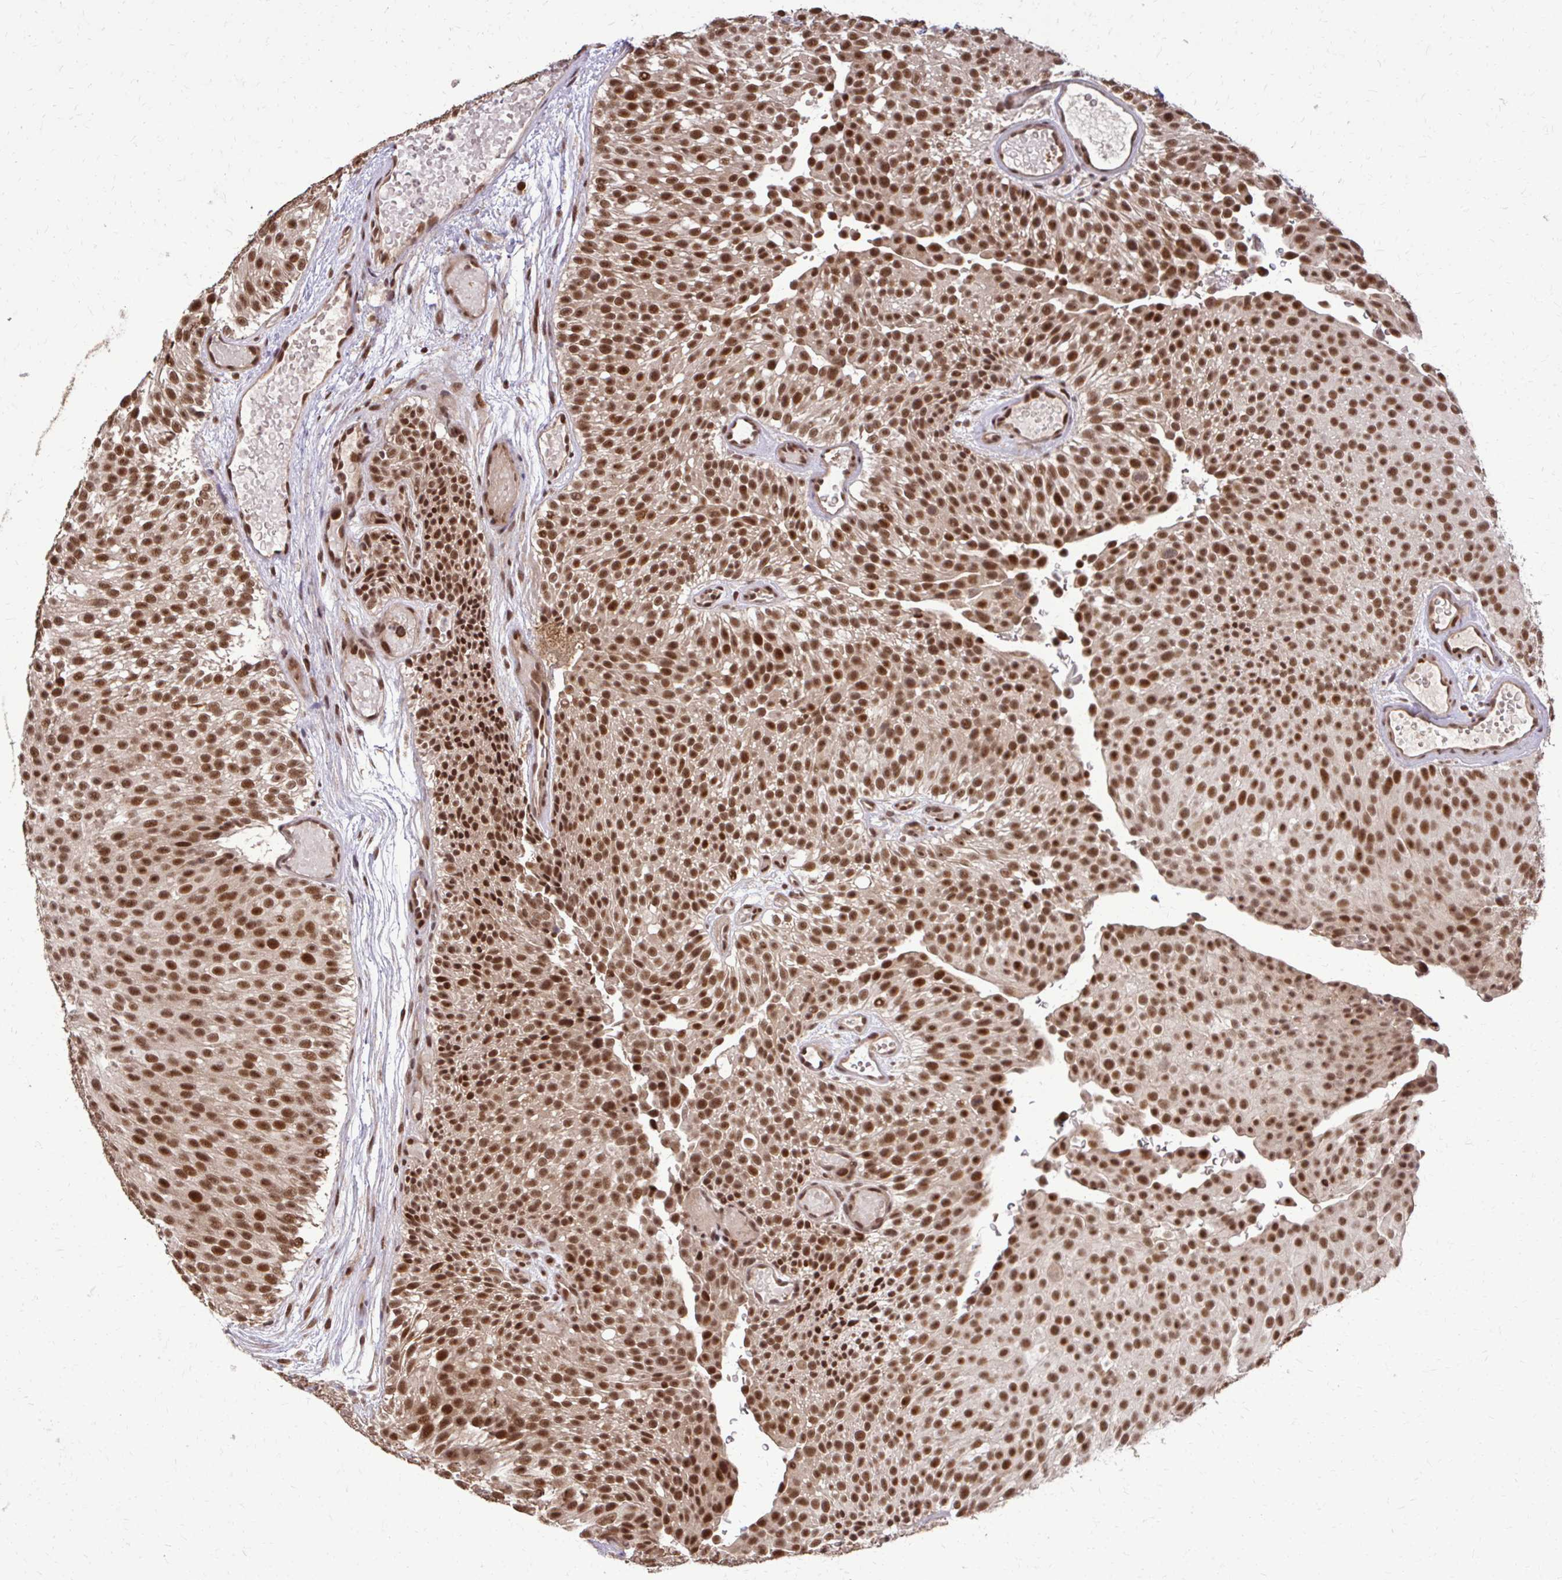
{"staining": {"intensity": "strong", "quantity": ">75%", "location": "nuclear"}, "tissue": "urothelial cancer", "cell_type": "Tumor cells", "image_type": "cancer", "snomed": [{"axis": "morphology", "description": "Urothelial carcinoma, Low grade"}, {"axis": "topography", "description": "Urinary bladder"}], "caption": "Tumor cells demonstrate high levels of strong nuclear expression in approximately >75% of cells in human urothelial cancer.", "gene": "SS18", "patient": {"sex": "male", "age": 78}}